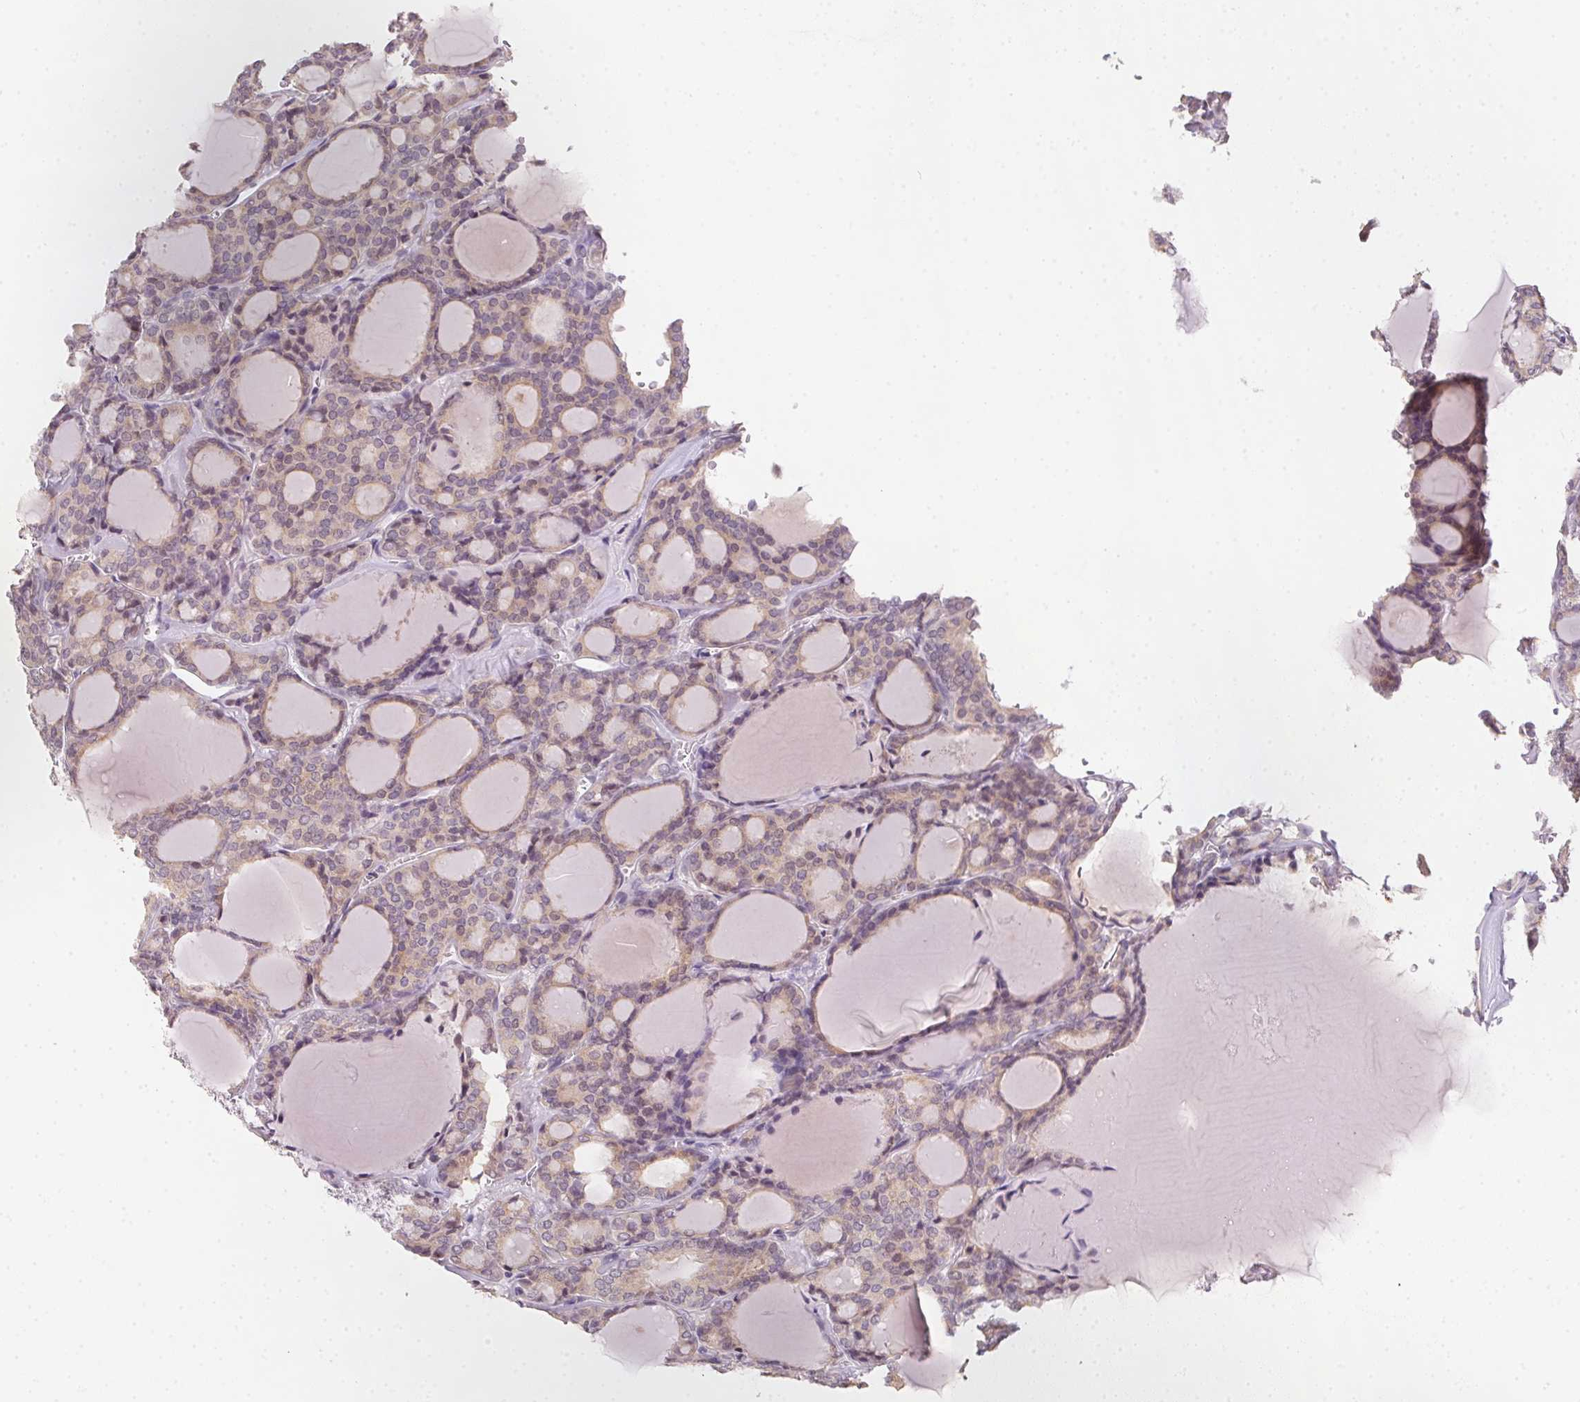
{"staining": {"intensity": "negative", "quantity": "none", "location": "none"}, "tissue": "thyroid cancer", "cell_type": "Tumor cells", "image_type": "cancer", "snomed": [{"axis": "morphology", "description": "Follicular adenoma carcinoma, NOS"}, {"axis": "topography", "description": "Thyroid gland"}], "caption": "Immunohistochemical staining of follicular adenoma carcinoma (thyroid) demonstrates no significant positivity in tumor cells.", "gene": "SLC6A18", "patient": {"sex": "male", "age": 74}}